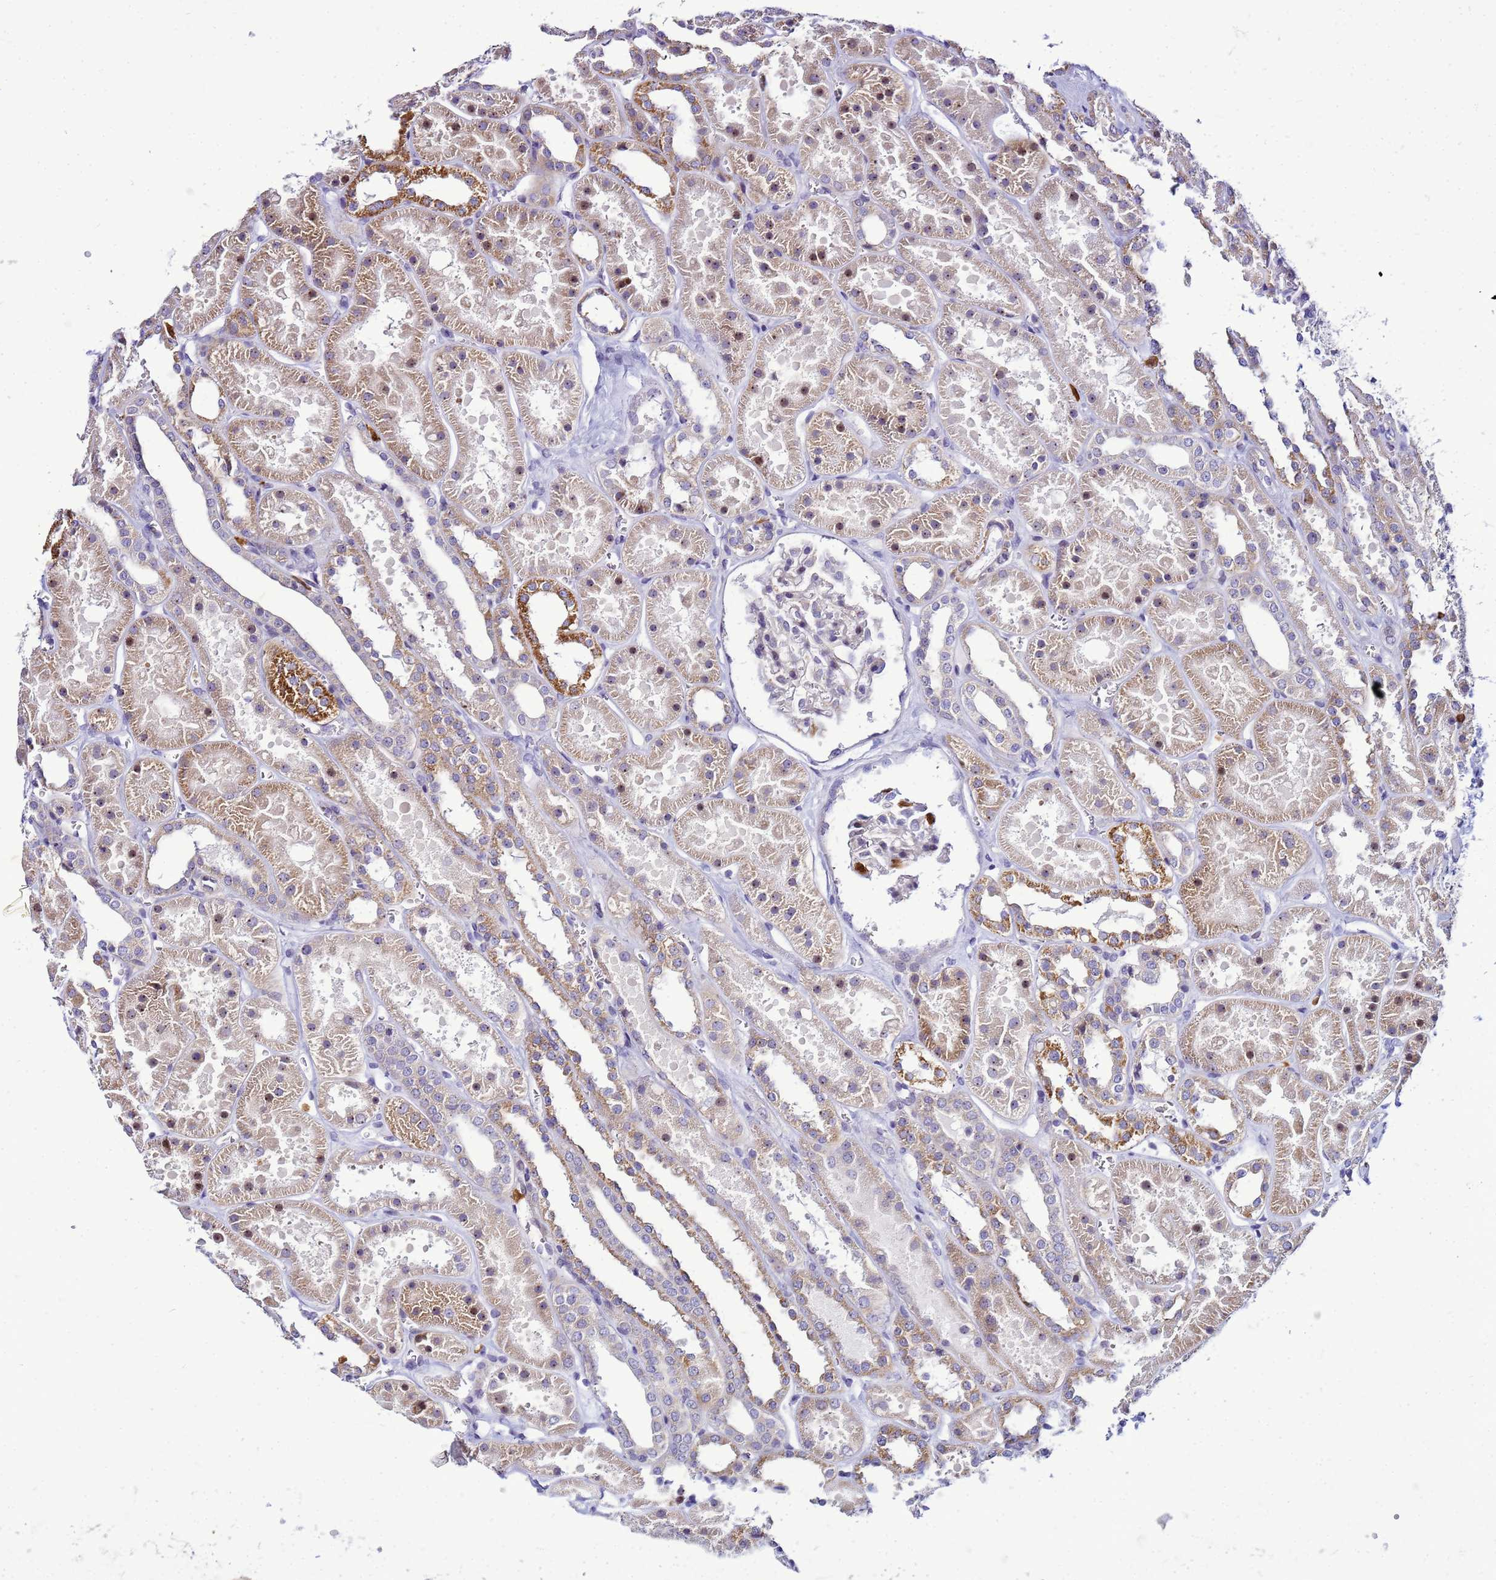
{"staining": {"intensity": "negative", "quantity": "none", "location": "none"}, "tissue": "kidney", "cell_type": "Cells in glomeruli", "image_type": "normal", "snomed": [{"axis": "morphology", "description": "Normal tissue, NOS"}, {"axis": "topography", "description": "Kidney"}], "caption": "Photomicrograph shows no protein staining in cells in glomeruli of benign kidney.", "gene": "VPS4B", "patient": {"sex": "female", "age": 41}}